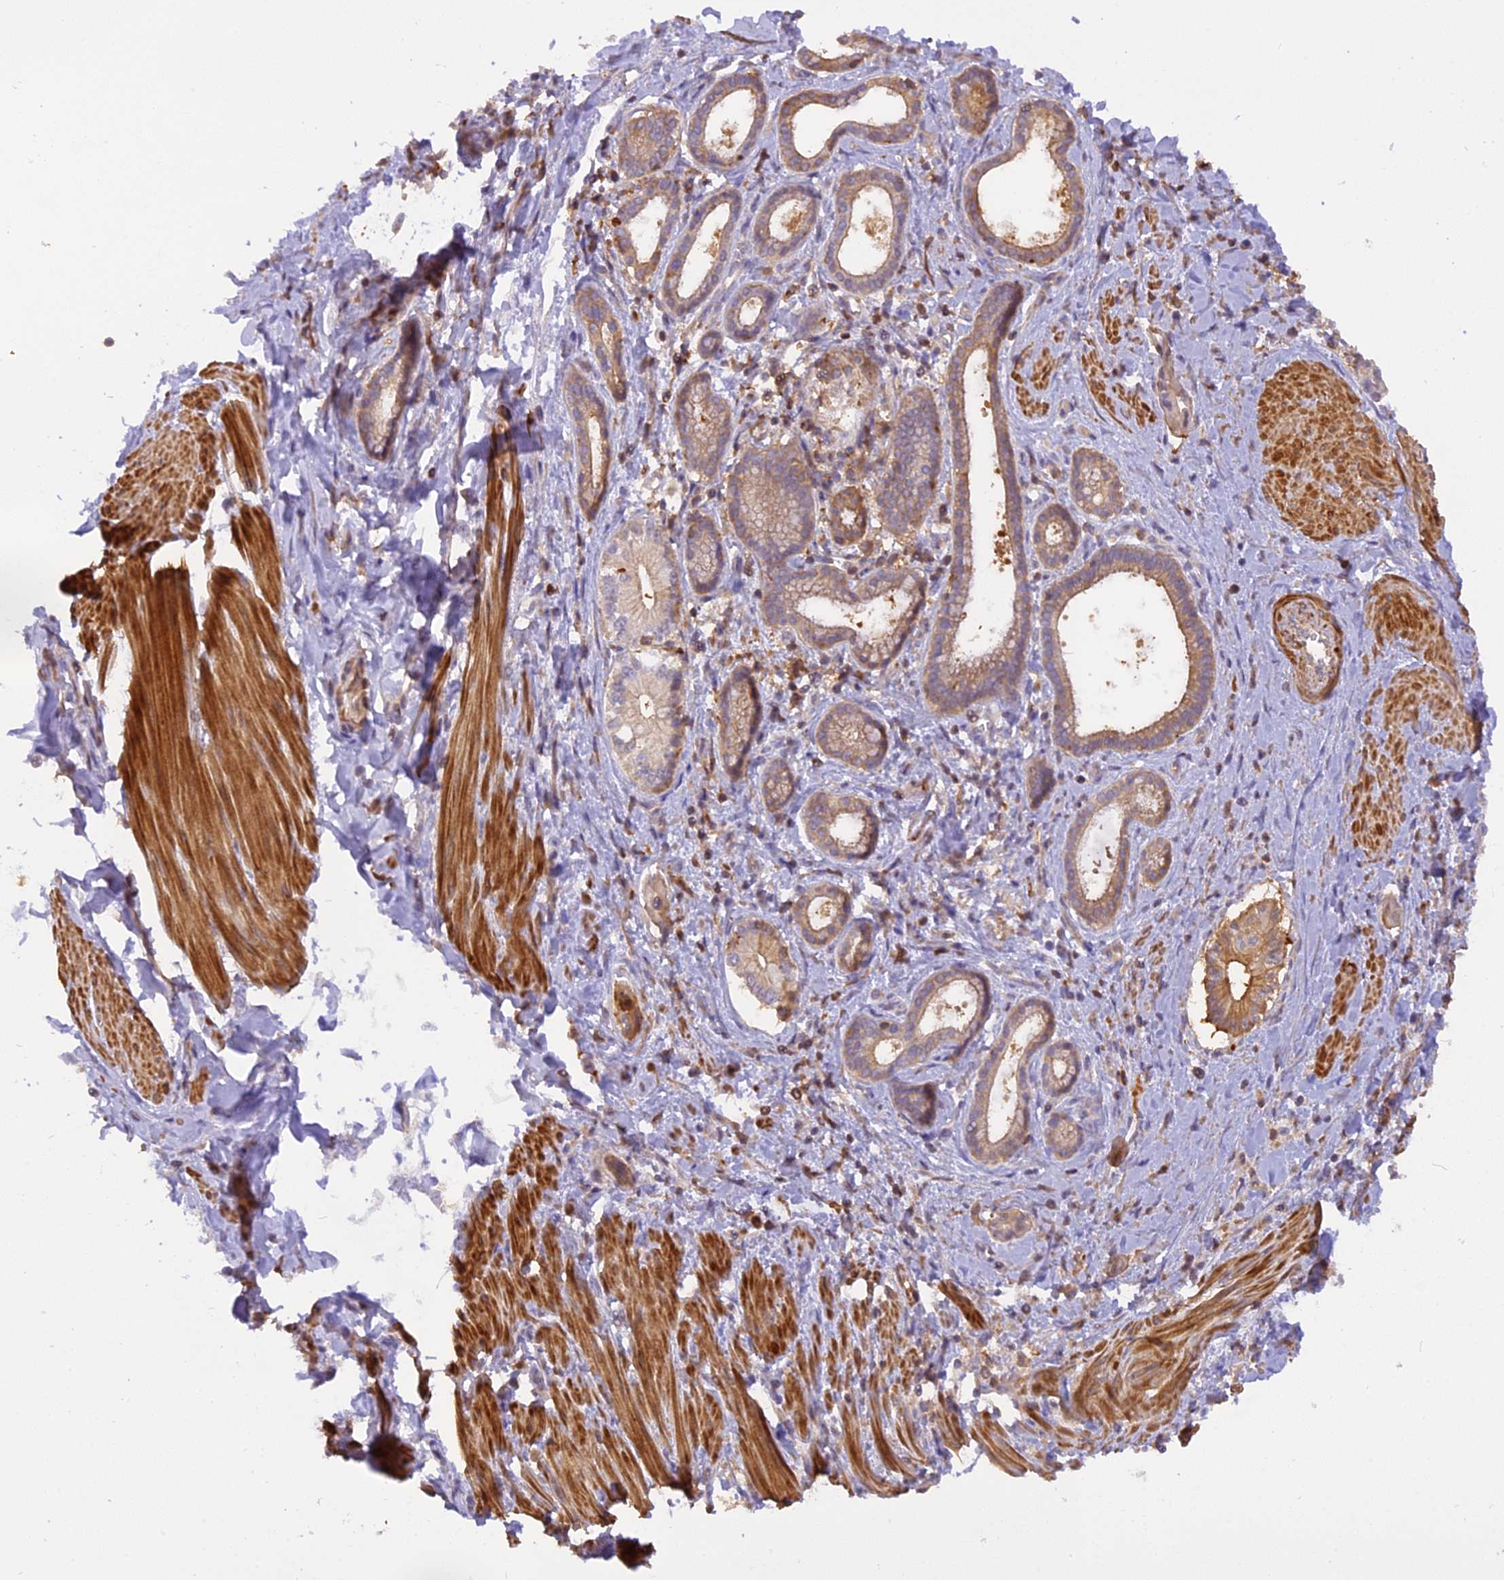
{"staining": {"intensity": "weak", "quantity": "25%-75%", "location": "cytoplasmic/membranous"}, "tissue": "pancreatic cancer", "cell_type": "Tumor cells", "image_type": "cancer", "snomed": [{"axis": "morphology", "description": "Adenocarcinoma, NOS"}, {"axis": "topography", "description": "Pancreas"}], "caption": "Adenocarcinoma (pancreatic) stained for a protein (brown) demonstrates weak cytoplasmic/membranous positive staining in about 25%-75% of tumor cells.", "gene": "STOML1", "patient": {"sex": "male", "age": 78}}